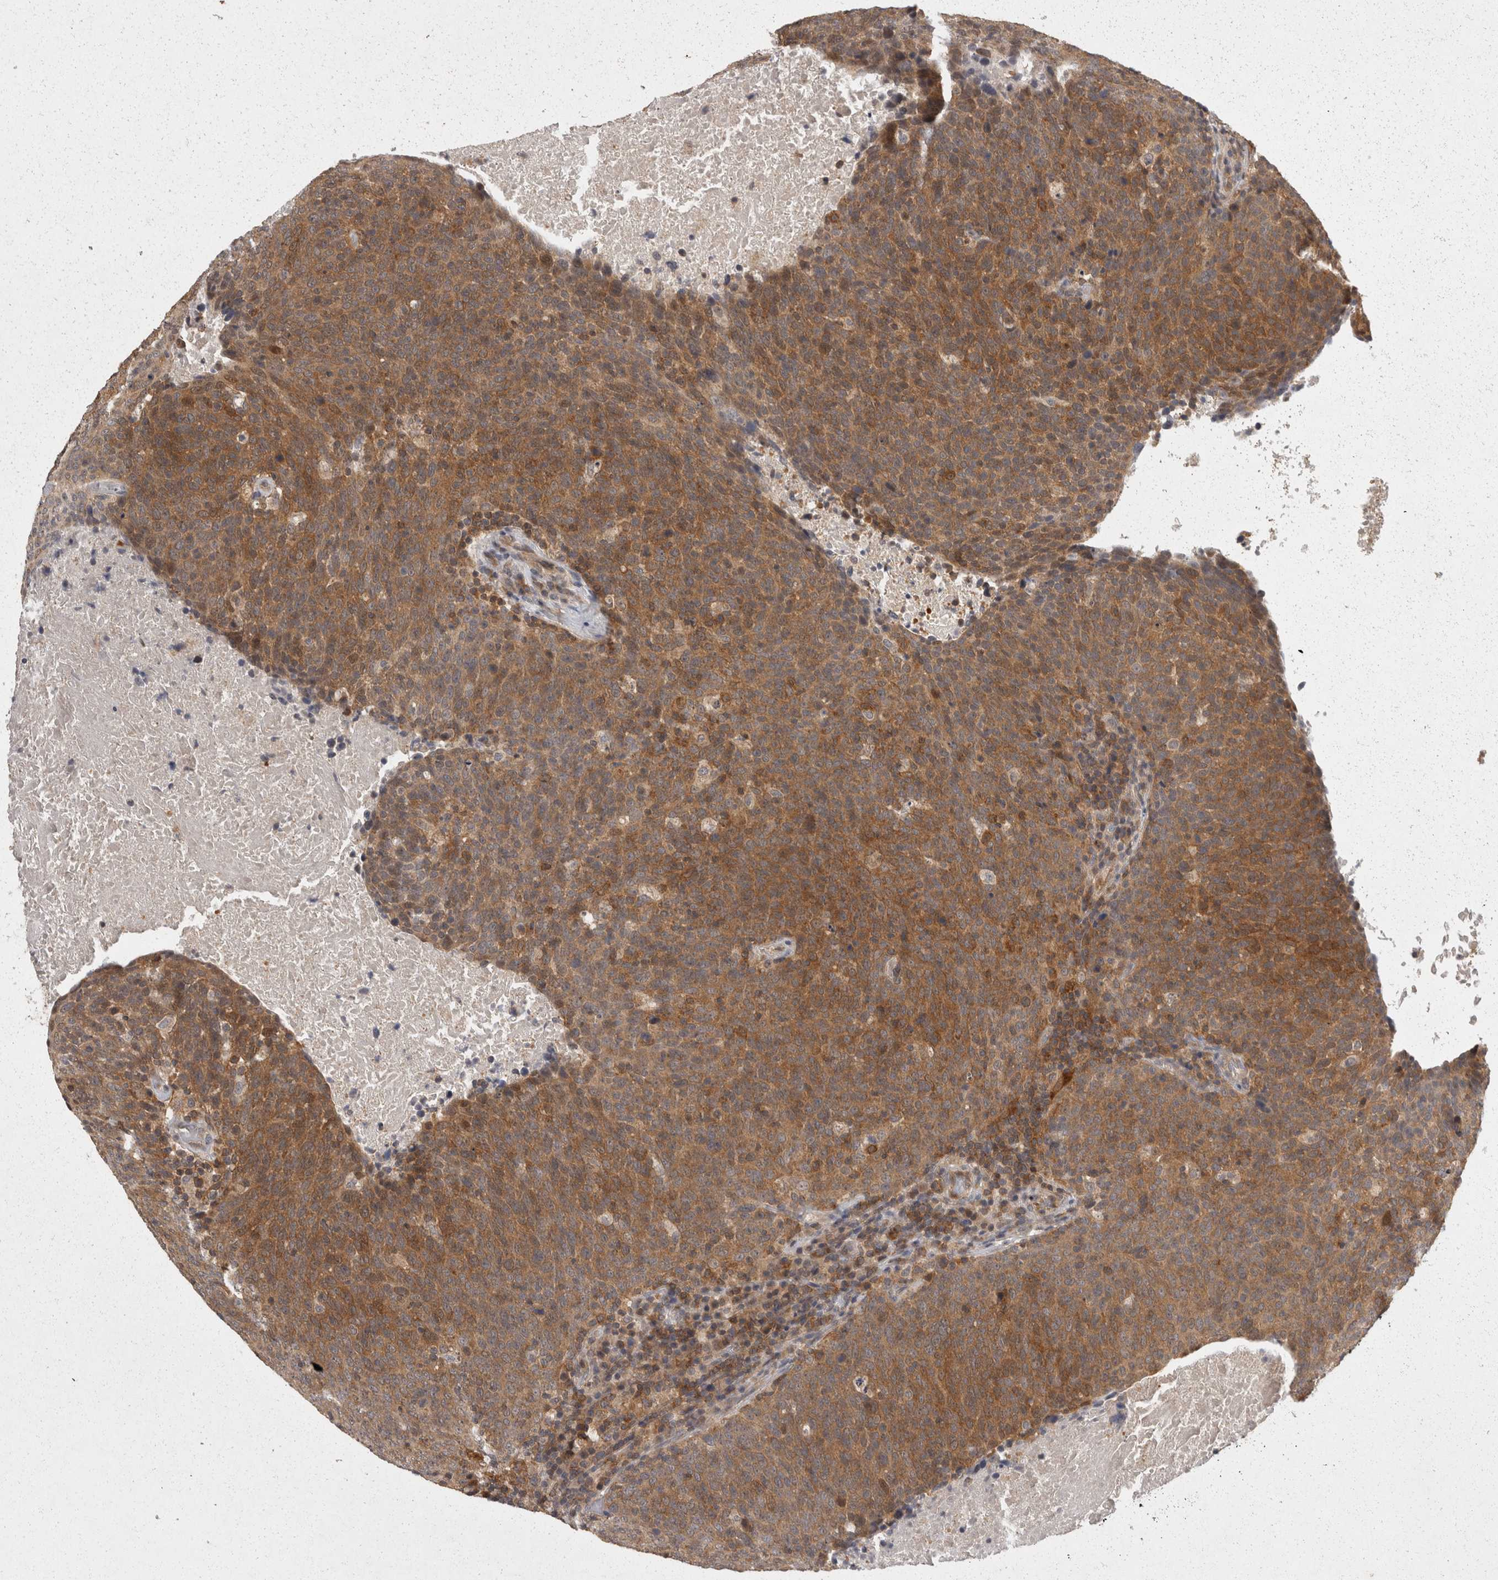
{"staining": {"intensity": "strong", "quantity": ">75%", "location": "cytoplasmic/membranous"}, "tissue": "head and neck cancer", "cell_type": "Tumor cells", "image_type": "cancer", "snomed": [{"axis": "morphology", "description": "Squamous cell carcinoma, NOS"}, {"axis": "morphology", "description": "Squamous cell carcinoma, metastatic, NOS"}, {"axis": "topography", "description": "Lymph node"}, {"axis": "topography", "description": "Head-Neck"}], "caption": "A brown stain highlights strong cytoplasmic/membranous staining of a protein in head and neck cancer tumor cells. (DAB (3,3'-diaminobenzidine) = brown stain, brightfield microscopy at high magnification).", "gene": "ACAT2", "patient": {"sex": "male", "age": 62}}